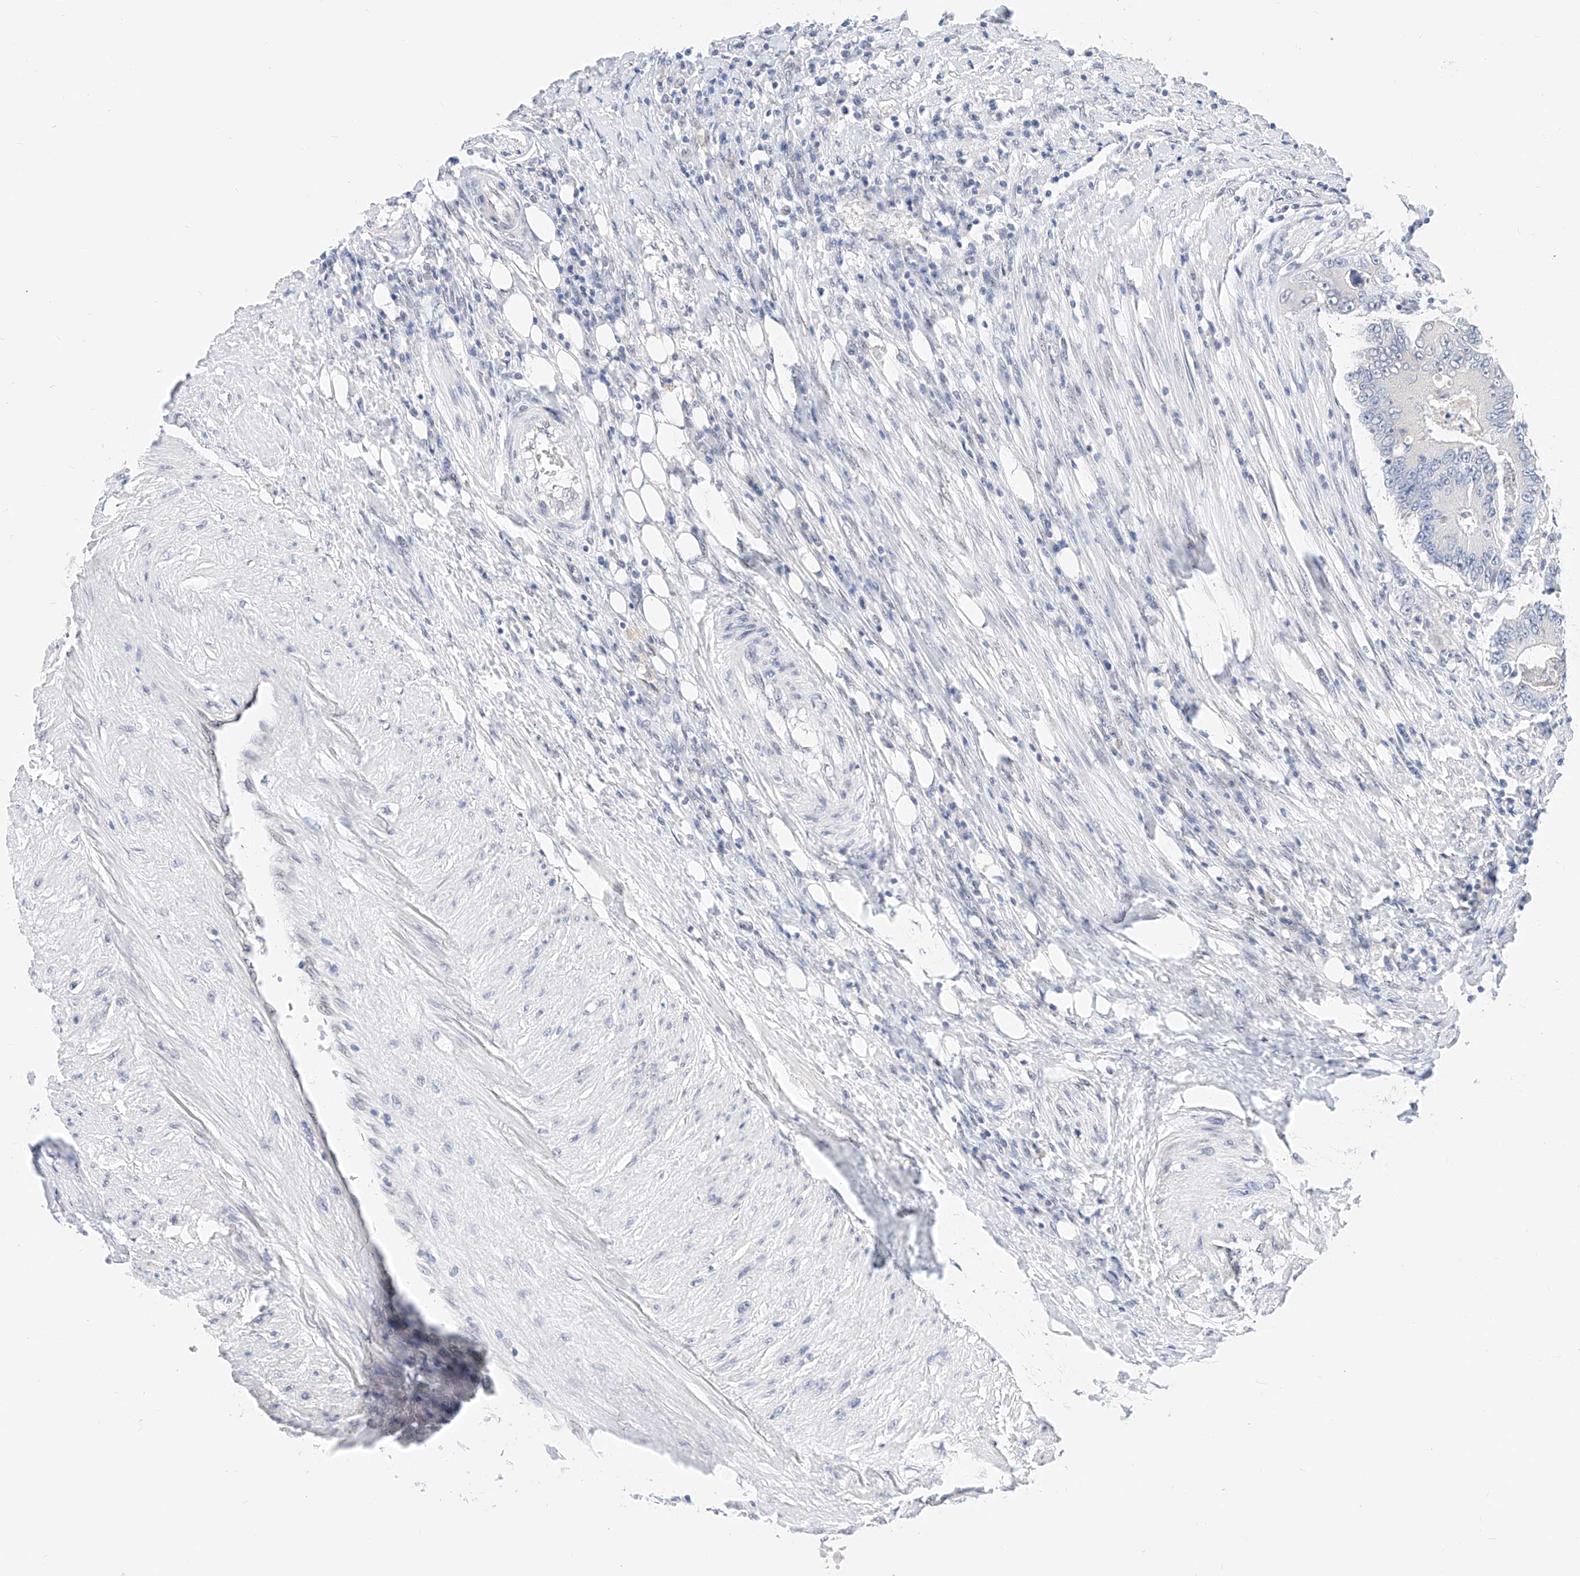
{"staining": {"intensity": "negative", "quantity": "none", "location": "none"}, "tissue": "colorectal cancer", "cell_type": "Tumor cells", "image_type": "cancer", "snomed": [{"axis": "morphology", "description": "Adenocarcinoma, NOS"}, {"axis": "topography", "description": "Colon"}], "caption": "Tumor cells are negative for protein expression in human adenocarcinoma (colorectal).", "gene": "KCNJ1", "patient": {"sex": "male", "age": 83}}